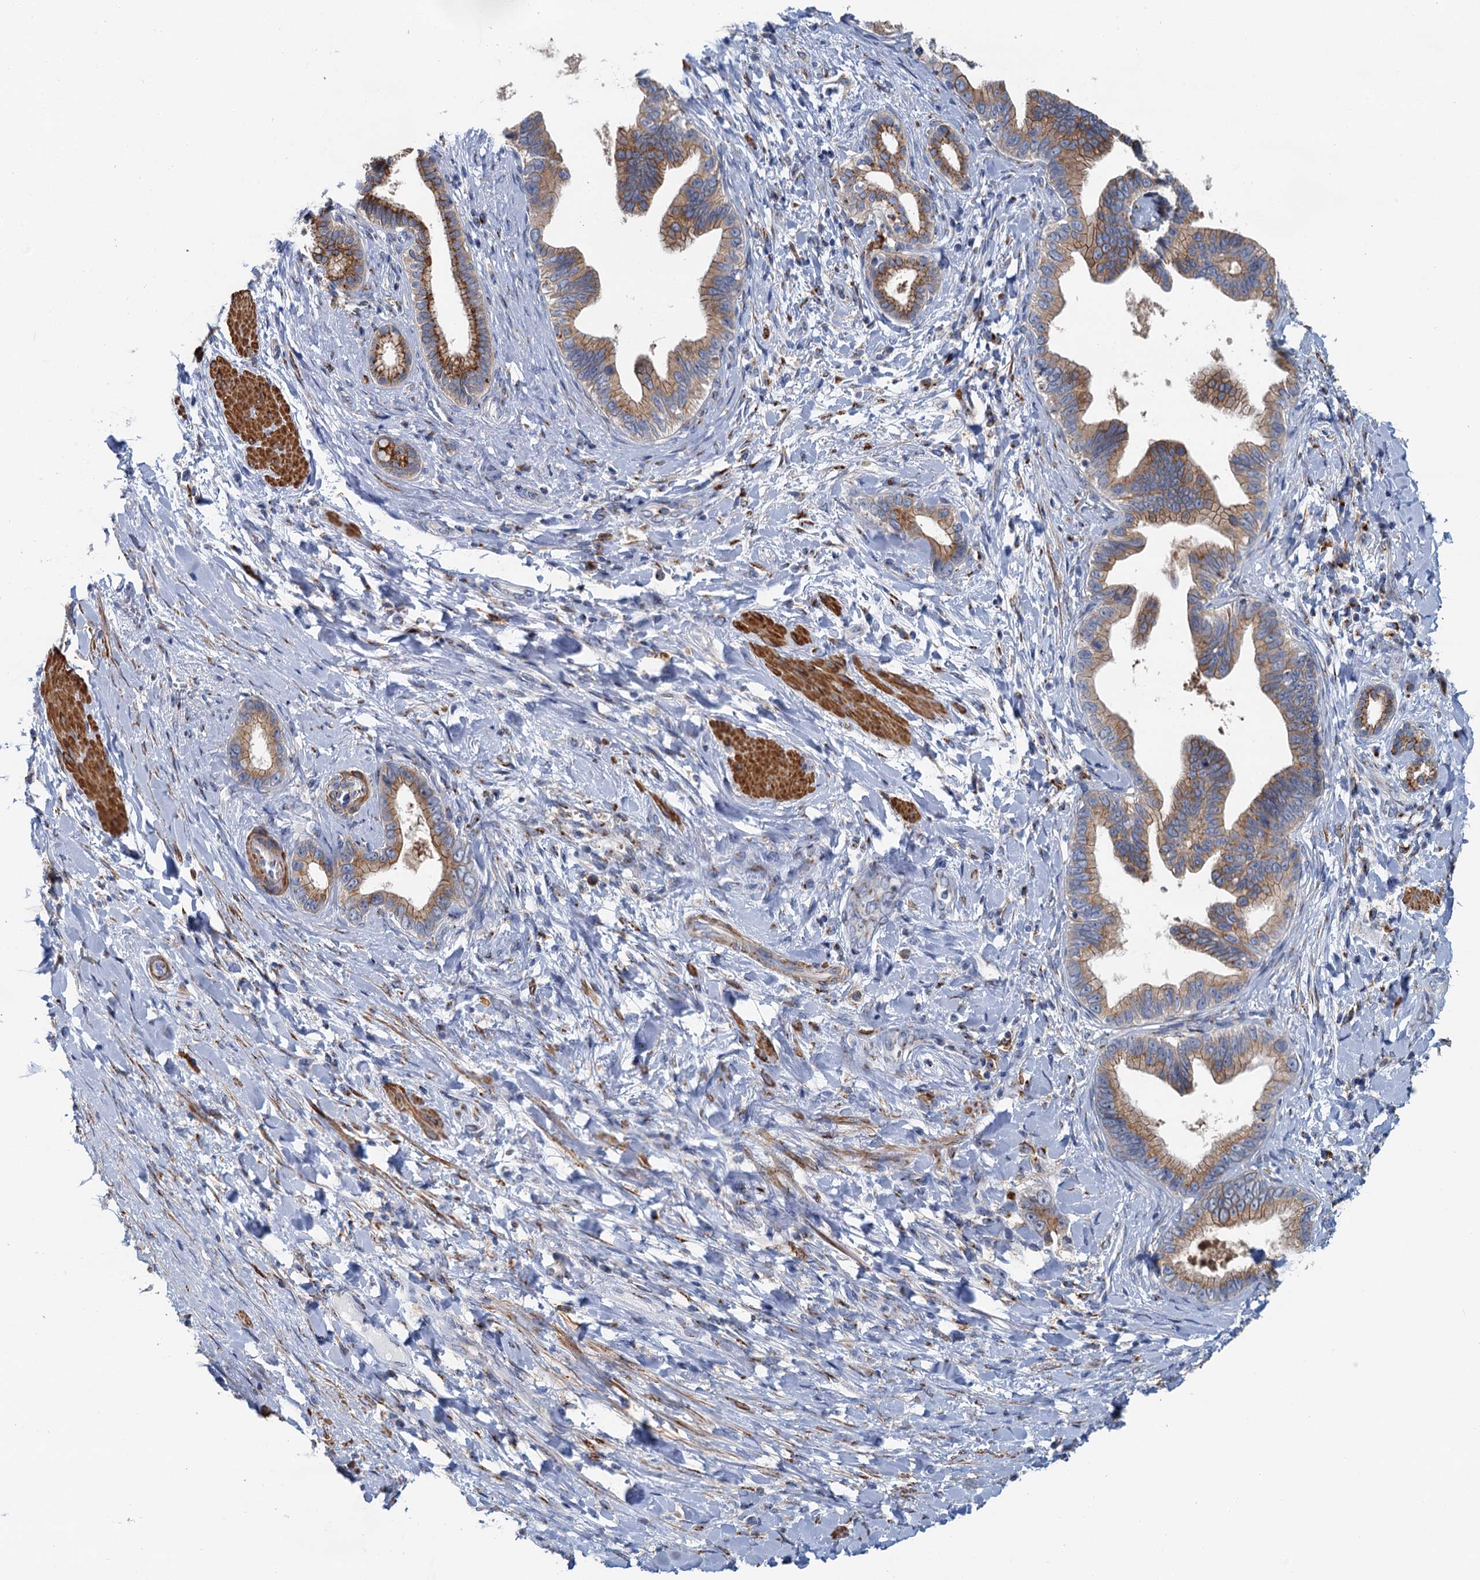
{"staining": {"intensity": "moderate", "quantity": ">75%", "location": "cytoplasmic/membranous"}, "tissue": "pancreatic cancer", "cell_type": "Tumor cells", "image_type": "cancer", "snomed": [{"axis": "morphology", "description": "Adenocarcinoma, NOS"}, {"axis": "topography", "description": "Pancreas"}], "caption": "Brown immunohistochemical staining in adenocarcinoma (pancreatic) shows moderate cytoplasmic/membranous positivity in approximately >75% of tumor cells. (Brightfield microscopy of DAB IHC at high magnification).", "gene": "BET1L", "patient": {"sex": "female", "age": 55}}